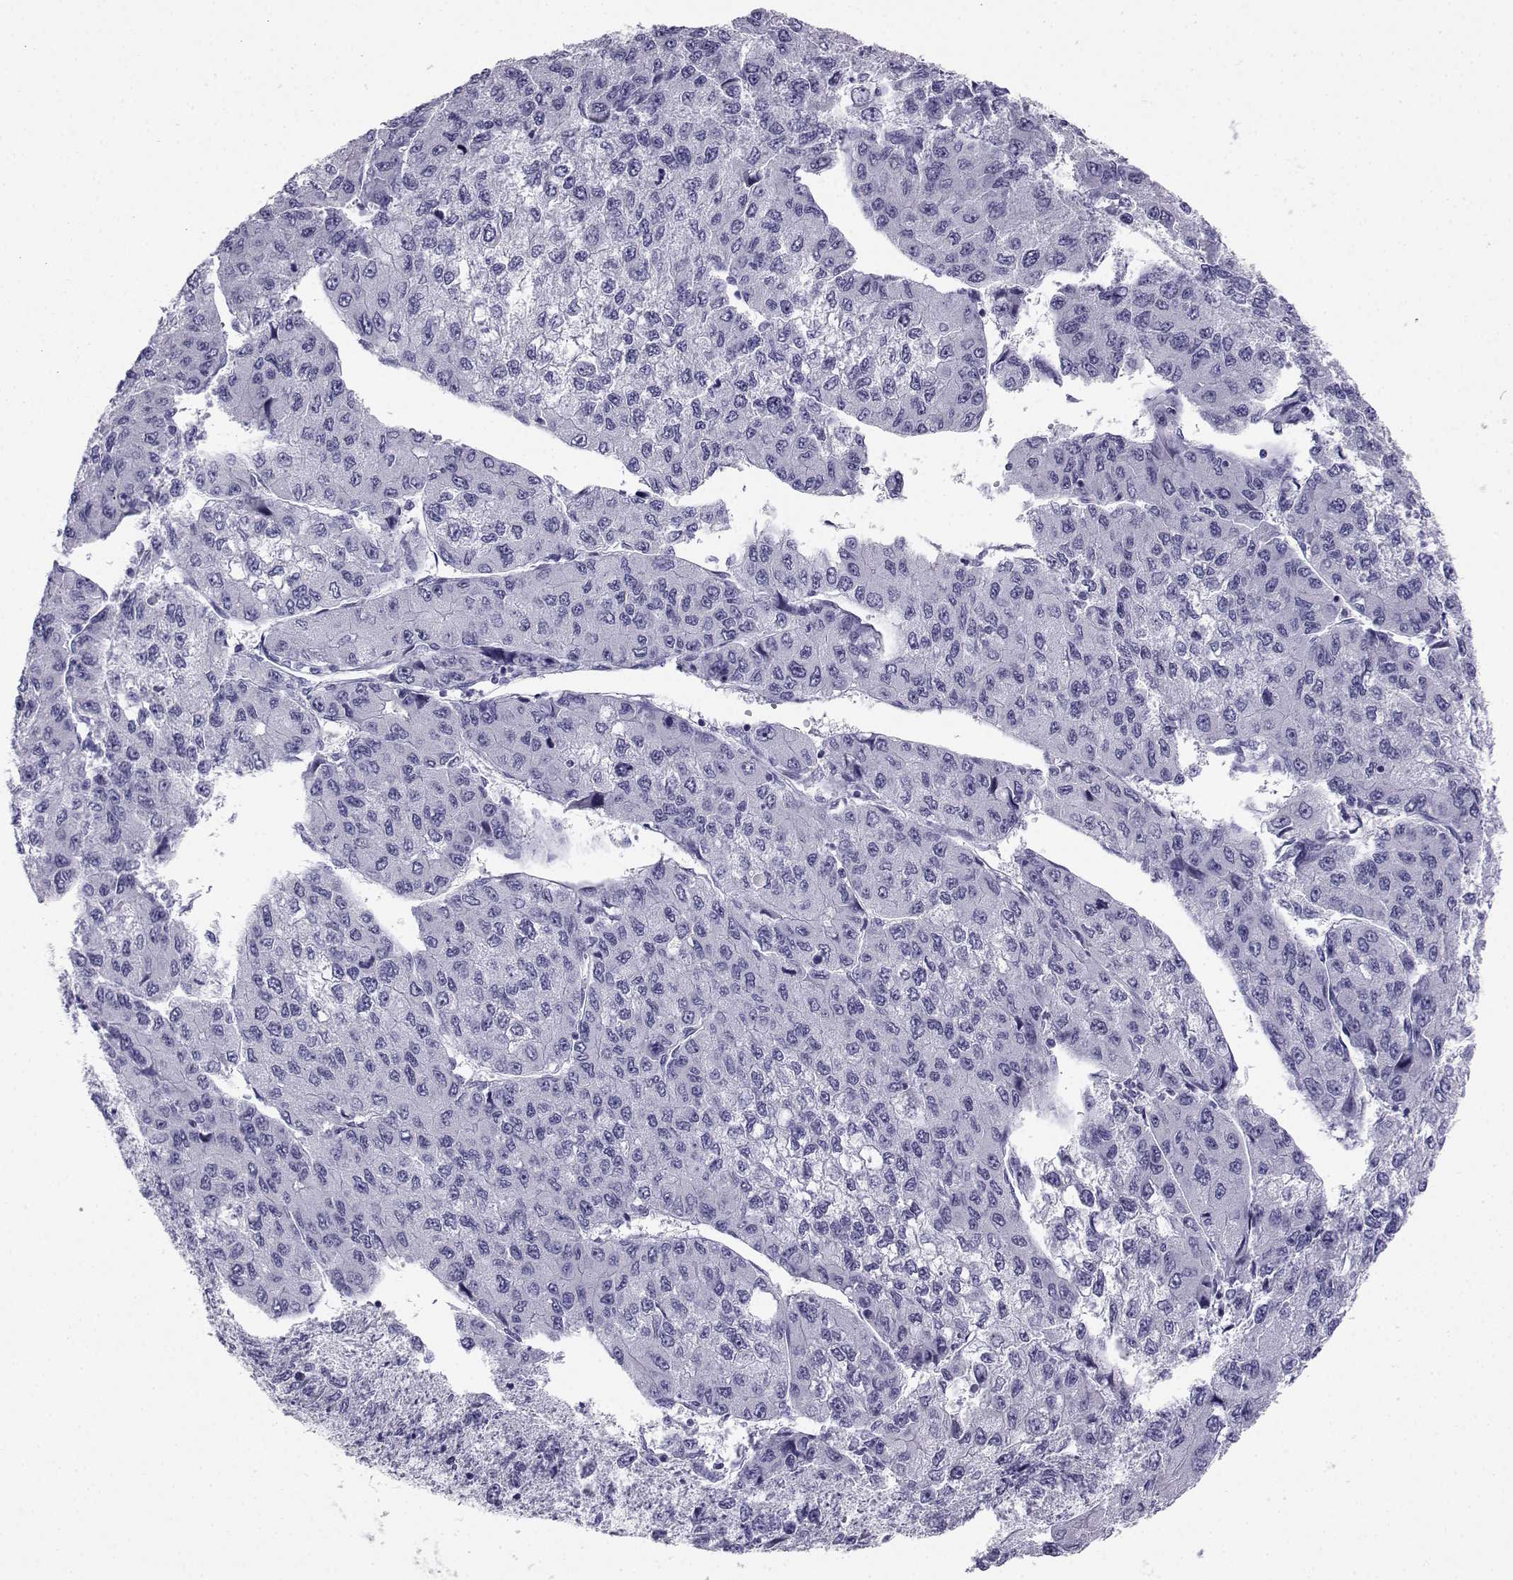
{"staining": {"intensity": "negative", "quantity": "none", "location": "none"}, "tissue": "liver cancer", "cell_type": "Tumor cells", "image_type": "cancer", "snomed": [{"axis": "morphology", "description": "Carcinoma, Hepatocellular, NOS"}, {"axis": "topography", "description": "Liver"}], "caption": "IHC histopathology image of liver cancer stained for a protein (brown), which shows no expression in tumor cells.", "gene": "SST", "patient": {"sex": "female", "age": 66}}